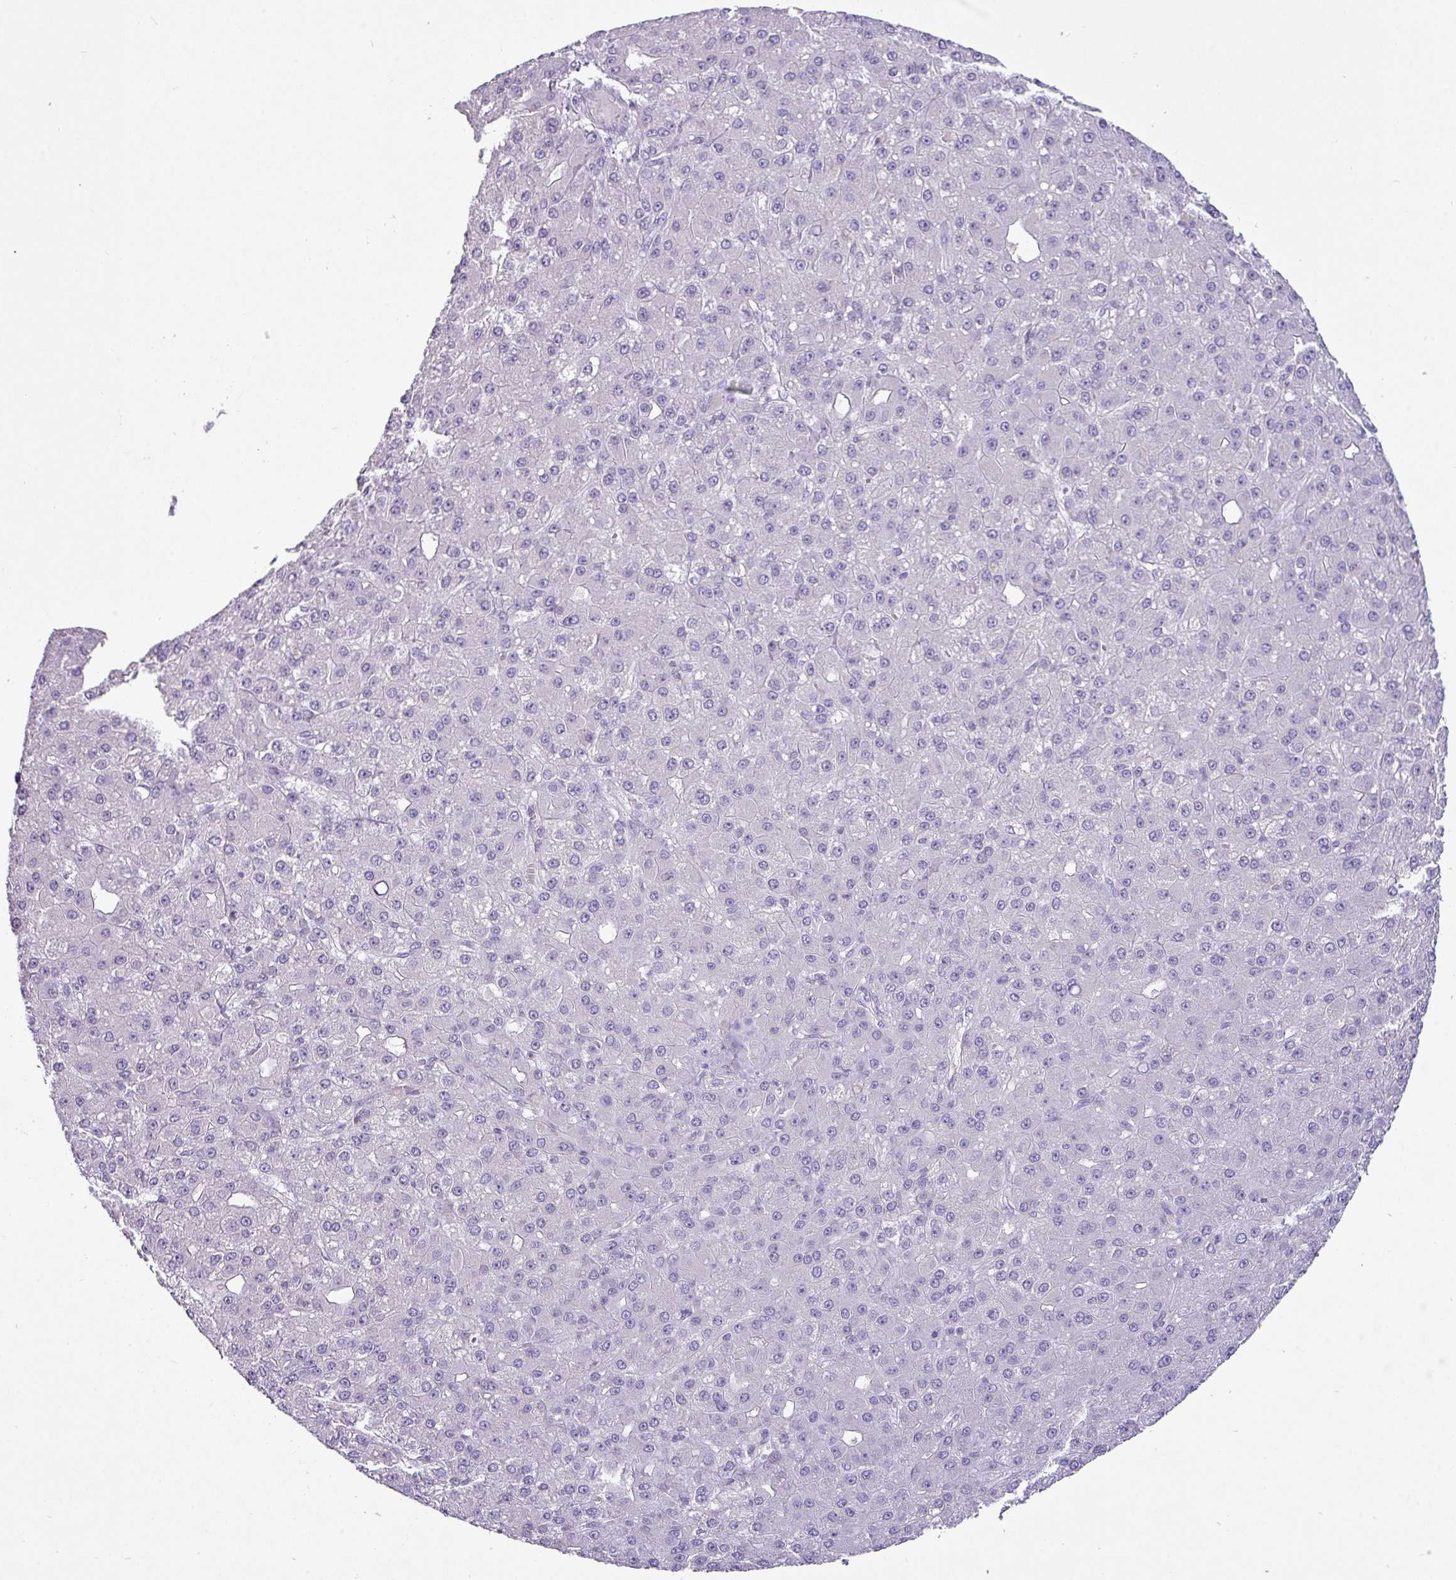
{"staining": {"intensity": "negative", "quantity": "none", "location": "none"}, "tissue": "liver cancer", "cell_type": "Tumor cells", "image_type": "cancer", "snomed": [{"axis": "morphology", "description": "Carcinoma, Hepatocellular, NOS"}, {"axis": "topography", "description": "Liver"}], "caption": "Immunohistochemistry (IHC) photomicrograph of hepatocellular carcinoma (liver) stained for a protein (brown), which reveals no staining in tumor cells.", "gene": "VCX2", "patient": {"sex": "male", "age": 67}}